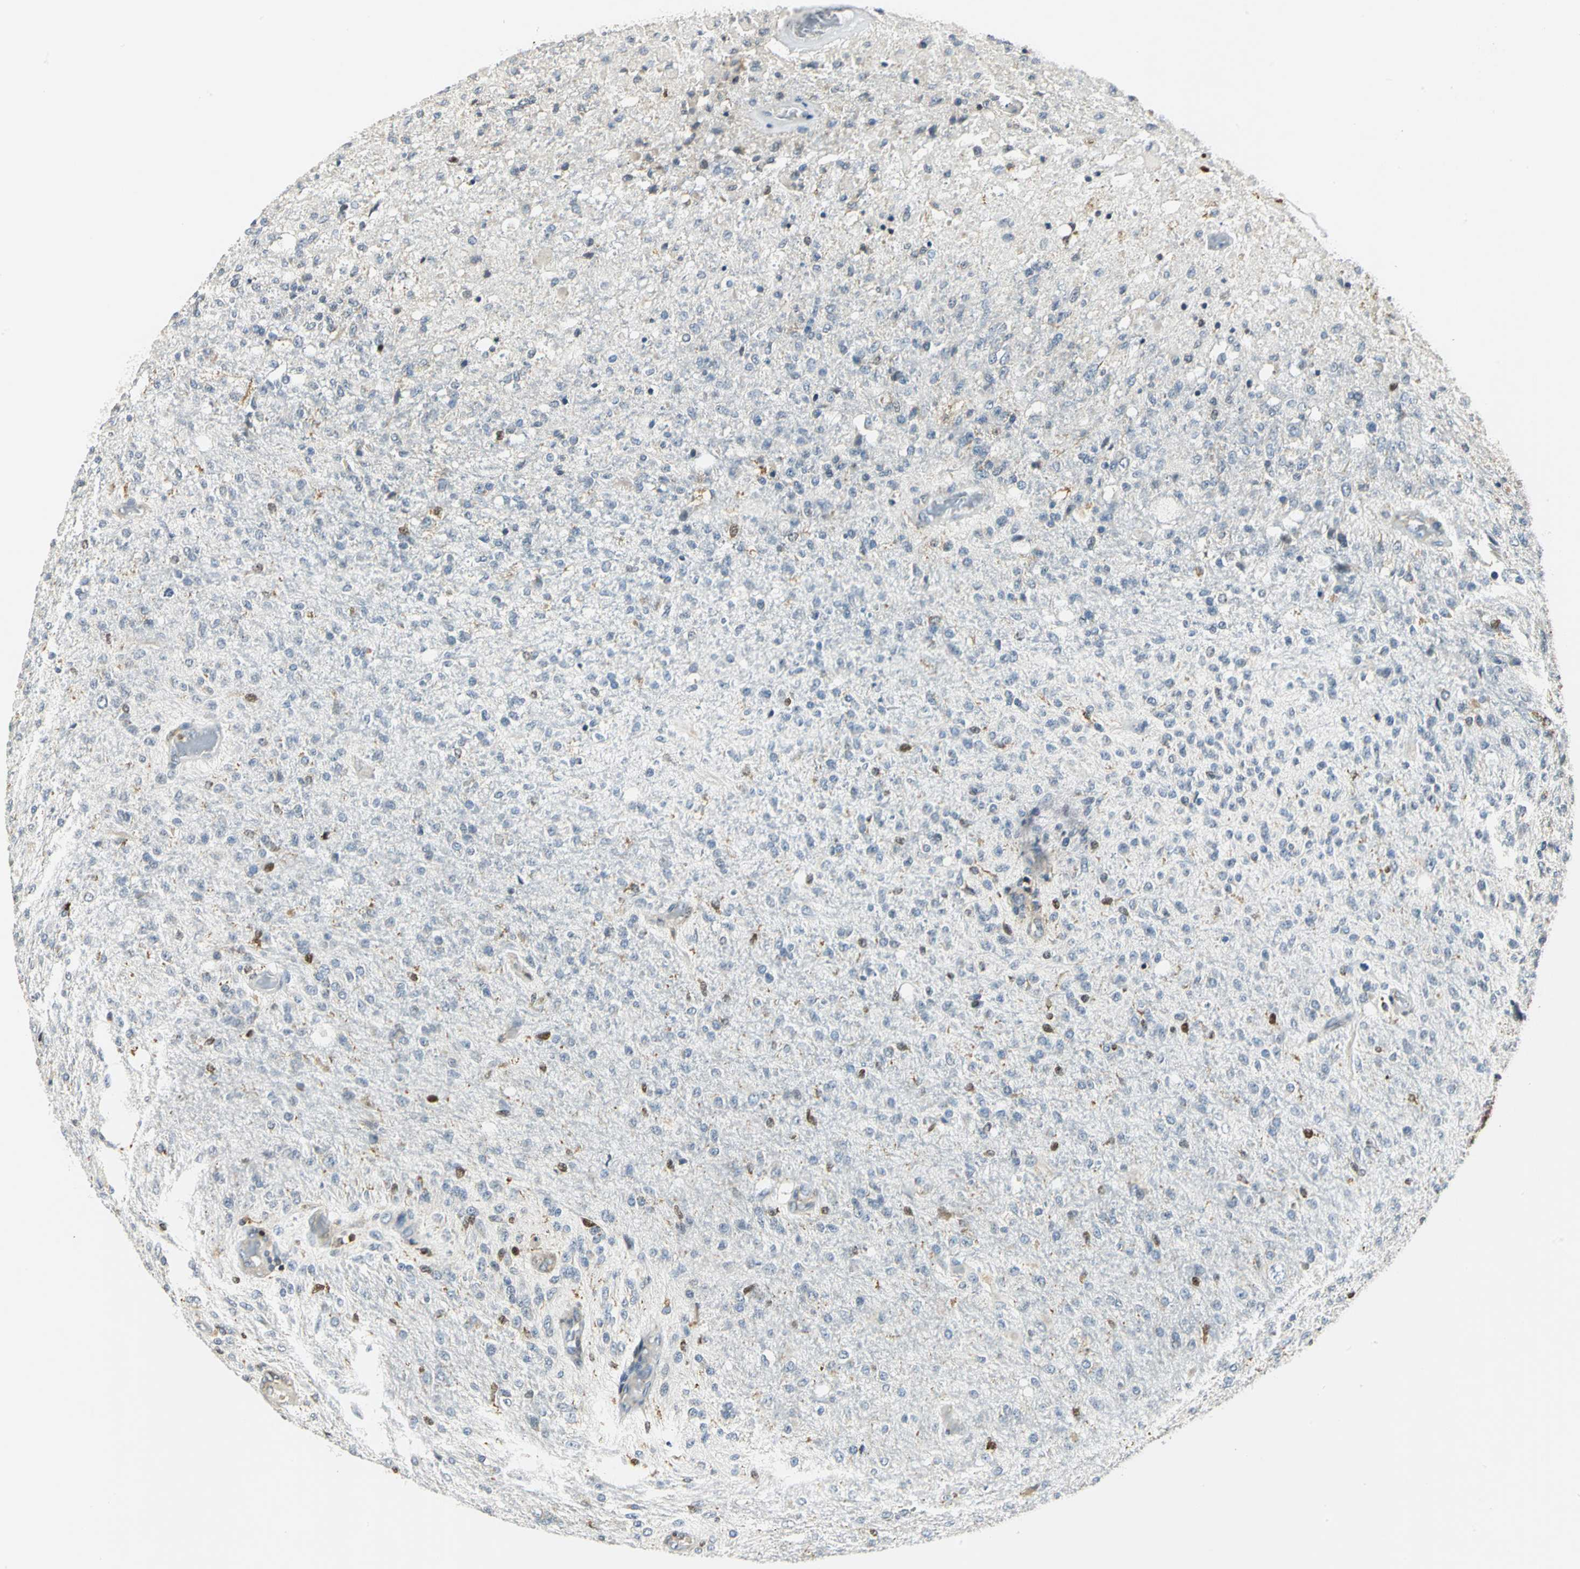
{"staining": {"intensity": "weak", "quantity": "<25%", "location": "cytoplasmic/membranous"}, "tissue": "glioma", "cell_type": "Tumor cells", "image_type": "cancer", "snomed": [{"axis": "morphology", "description": "Normal tissue, NOS"}, {"axis": "morphology", "description": "Glioma, malignant, High grade"}, {"axis": "topography", "description": "Cerebral cortex"}], "caption": "DAB immunohistochemical staining of malignant glioma (high-grade) exhibits no significant staining in tumor cells. The staining was performed using DAB (3,3'-diaminobenzidine) to visualize the protein expression in brown, while the nuclei were stained in blue with hematoxylin (Magnification: 20x).", "gene": "USP40", "patient": {"sex": "male", "age": 77}}